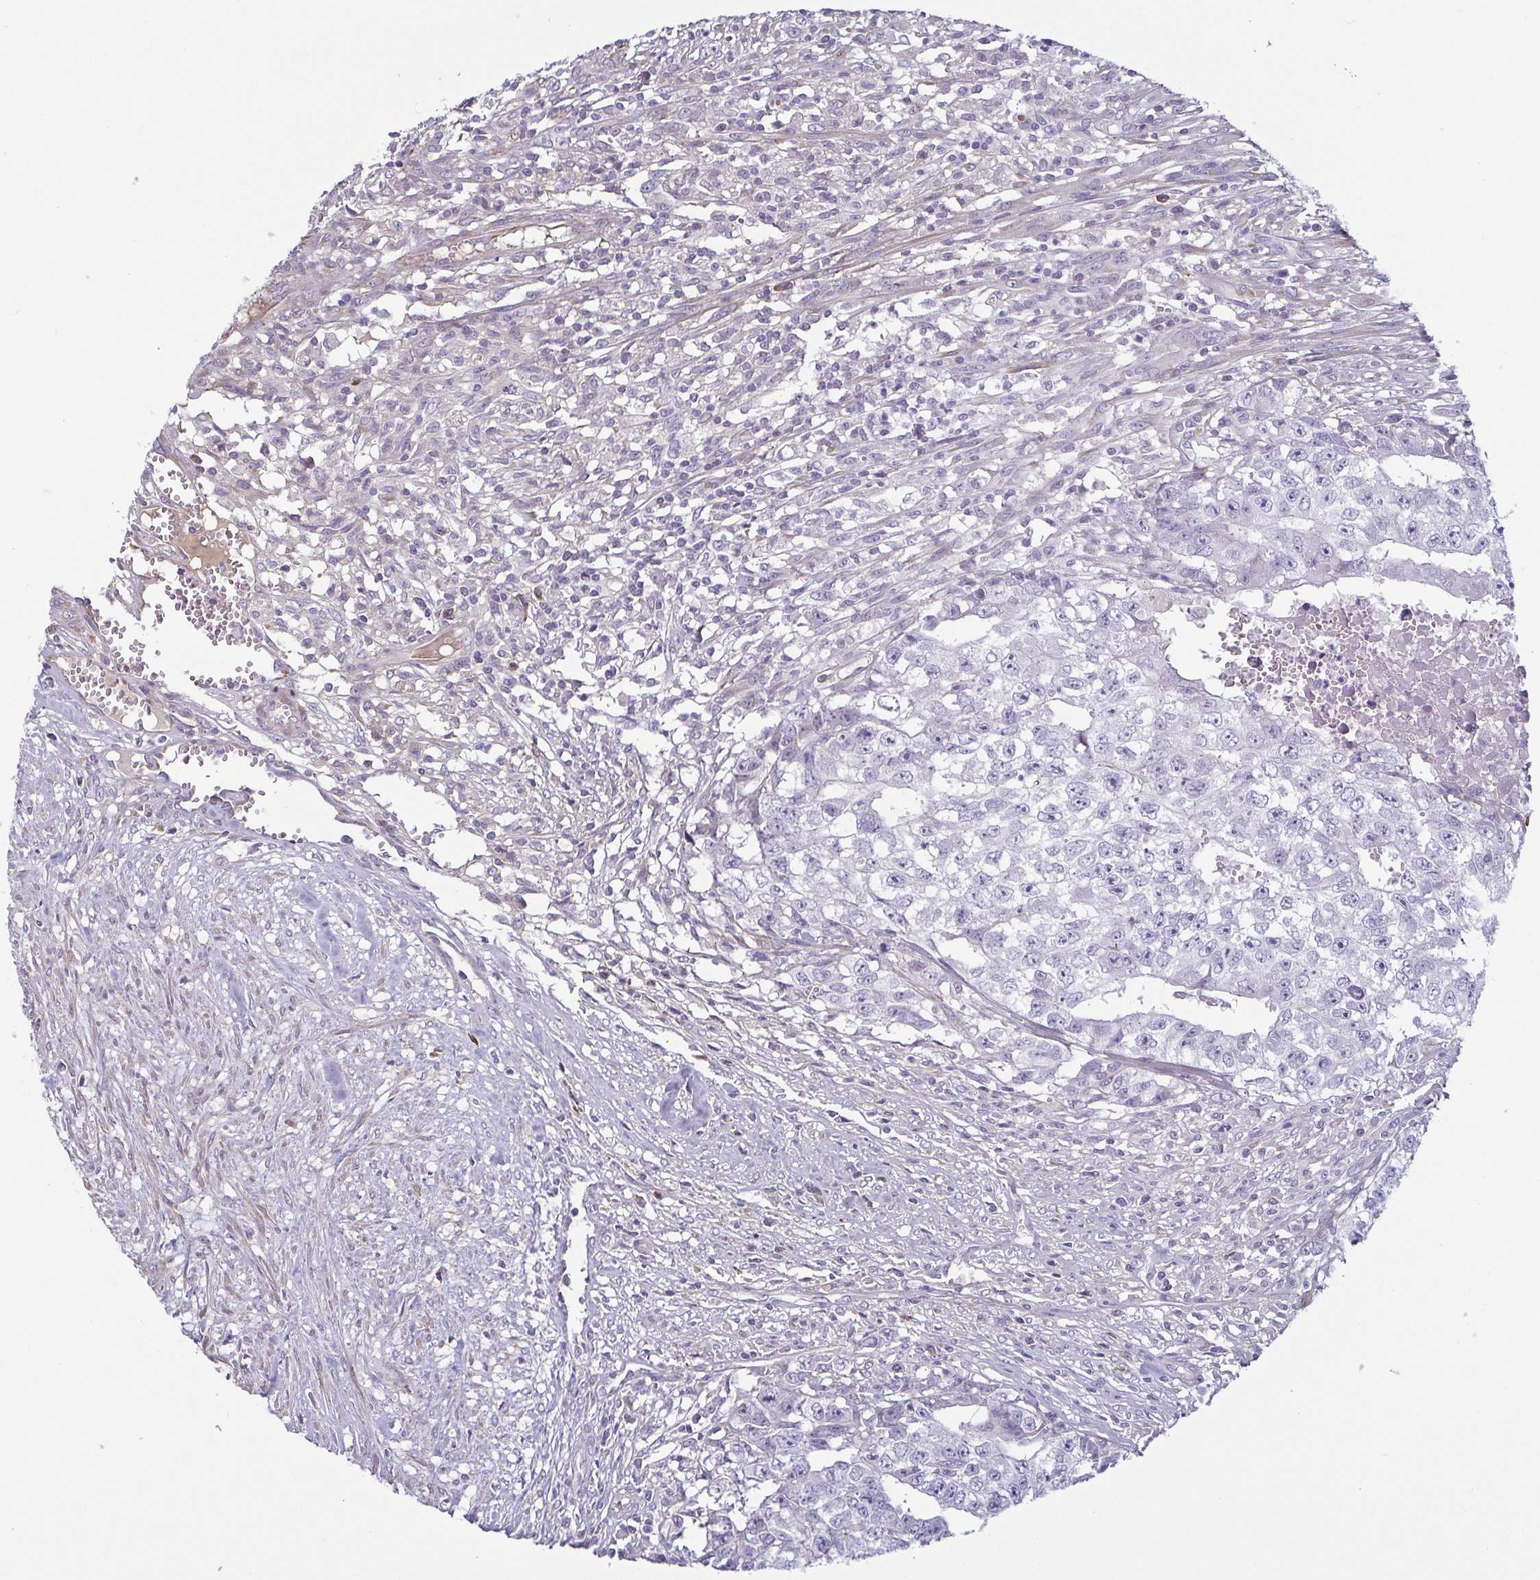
{"staining": {"intensity": "negative", "quantity": "none", "location": "none"}, "tissue": "testis cancer", "cell_type": "Tumor cells", "image_type": "cancer", "snomed": [{"axis": "morphology", "description": "Carcinoma, Embryonal, NOS"}, {"axis": "morphology", "description": "Teratoma, malignant, NOS"}, {"axis": "topography", "description": "Testis"}], "caption": "A histopathology image of human embryonal carcinoma (testis) is negative for staining in tumor cells. The staining is performed using DAB (3,3'-diaminobenzidine) brown chromogen with nuclei counter-stained in using hematoxylin.", "gene": "ECM1", "patient": {"sex": "male", "age": 24}}